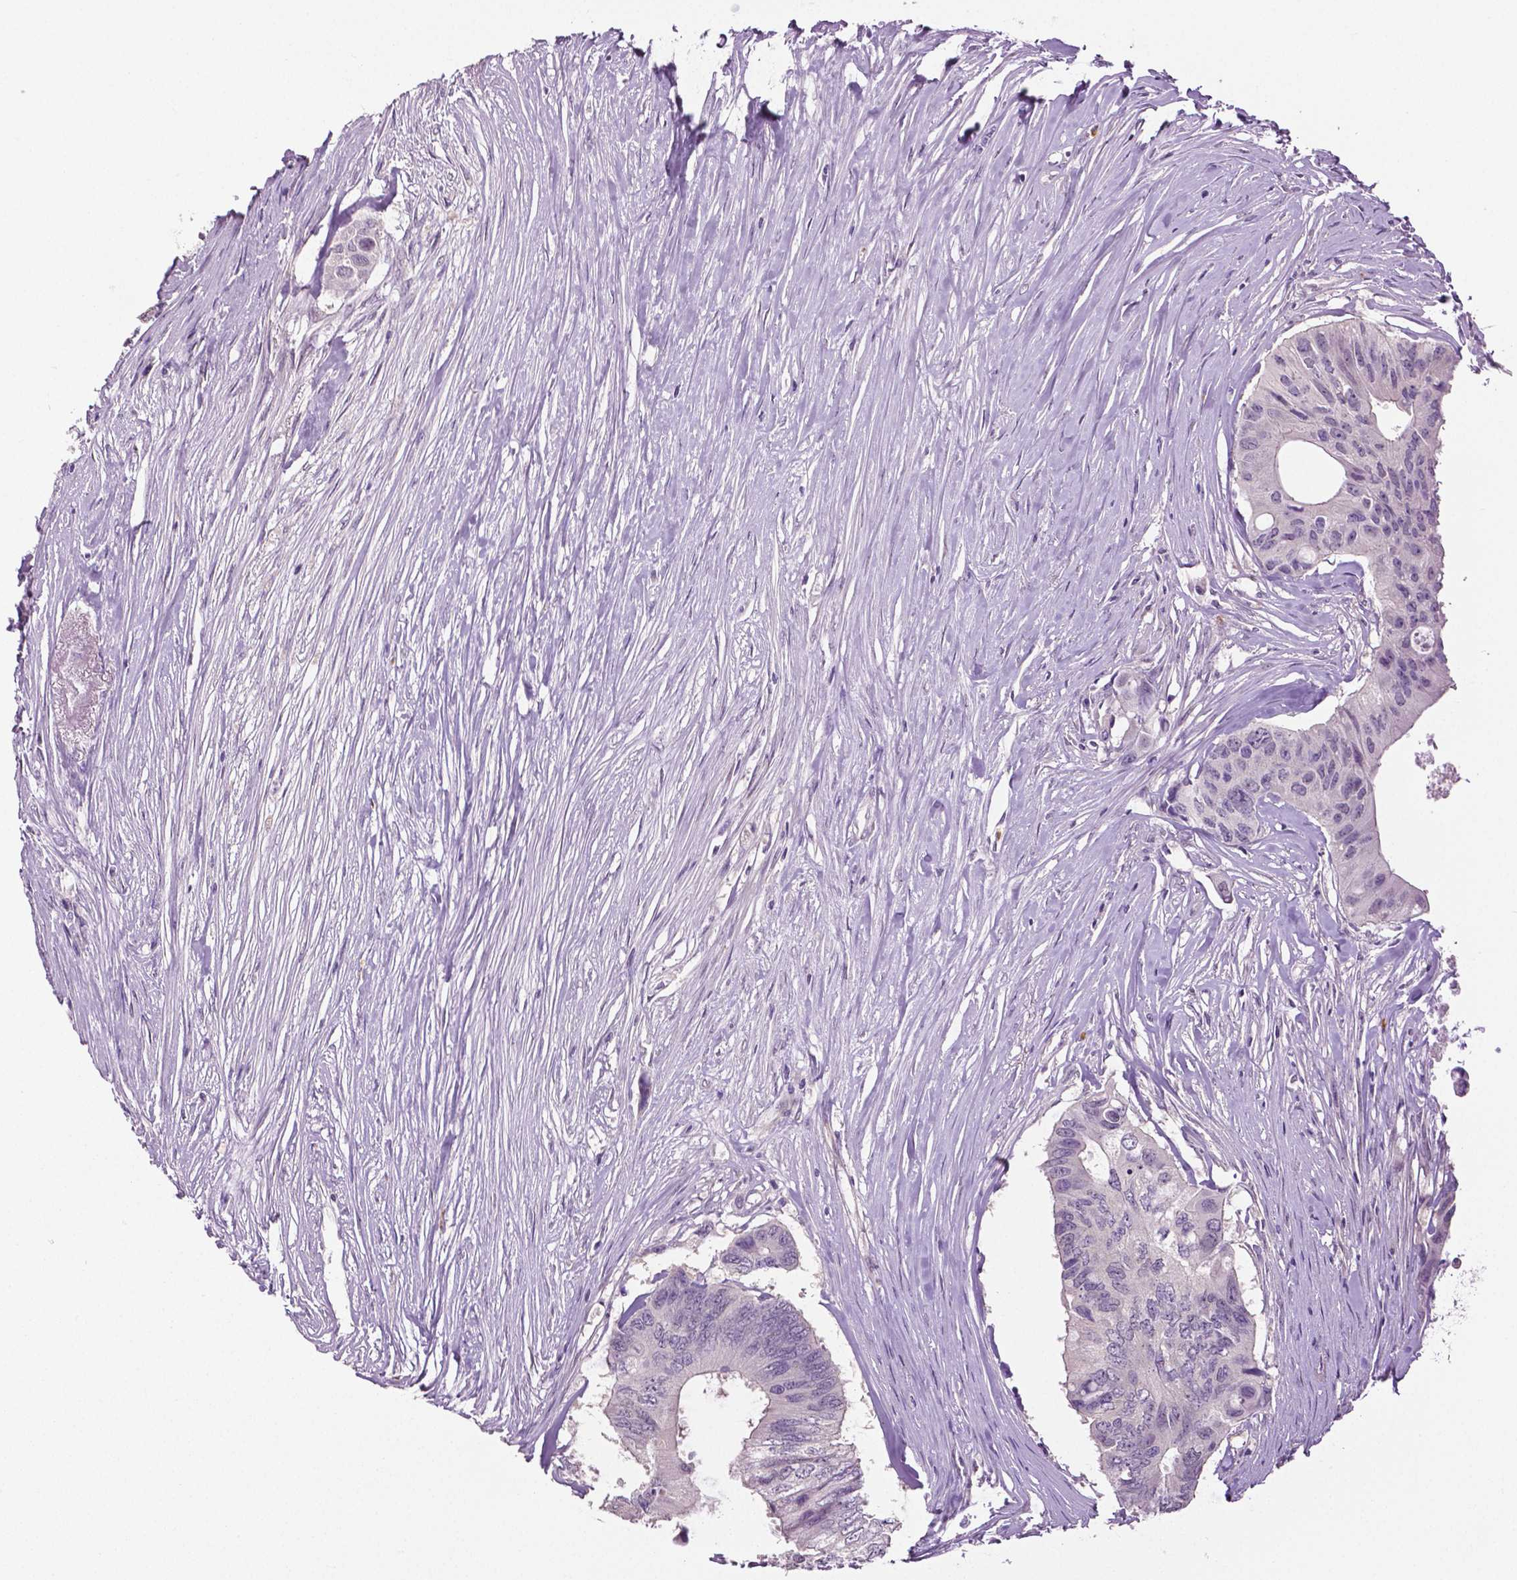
{"staining": {"intensity": "negative", "quantity": "none", "location": "none"}, "tissue": "colorectal cancer", "cell_type": "Tumor cells", "image_type": "cancer", "snomed": [{"axis": "morphology", "description": "Adenocarcinoma, NOS"}, {"axis": "topography", "description": "Colon"}], "caption": "Colorectal cancer (adenocarcinoma) was stained to show a protein in brown. There is no significant expression in tumor cells.", "gene": "PTPN5", "patient": {"sex": "male", "age": 71}}